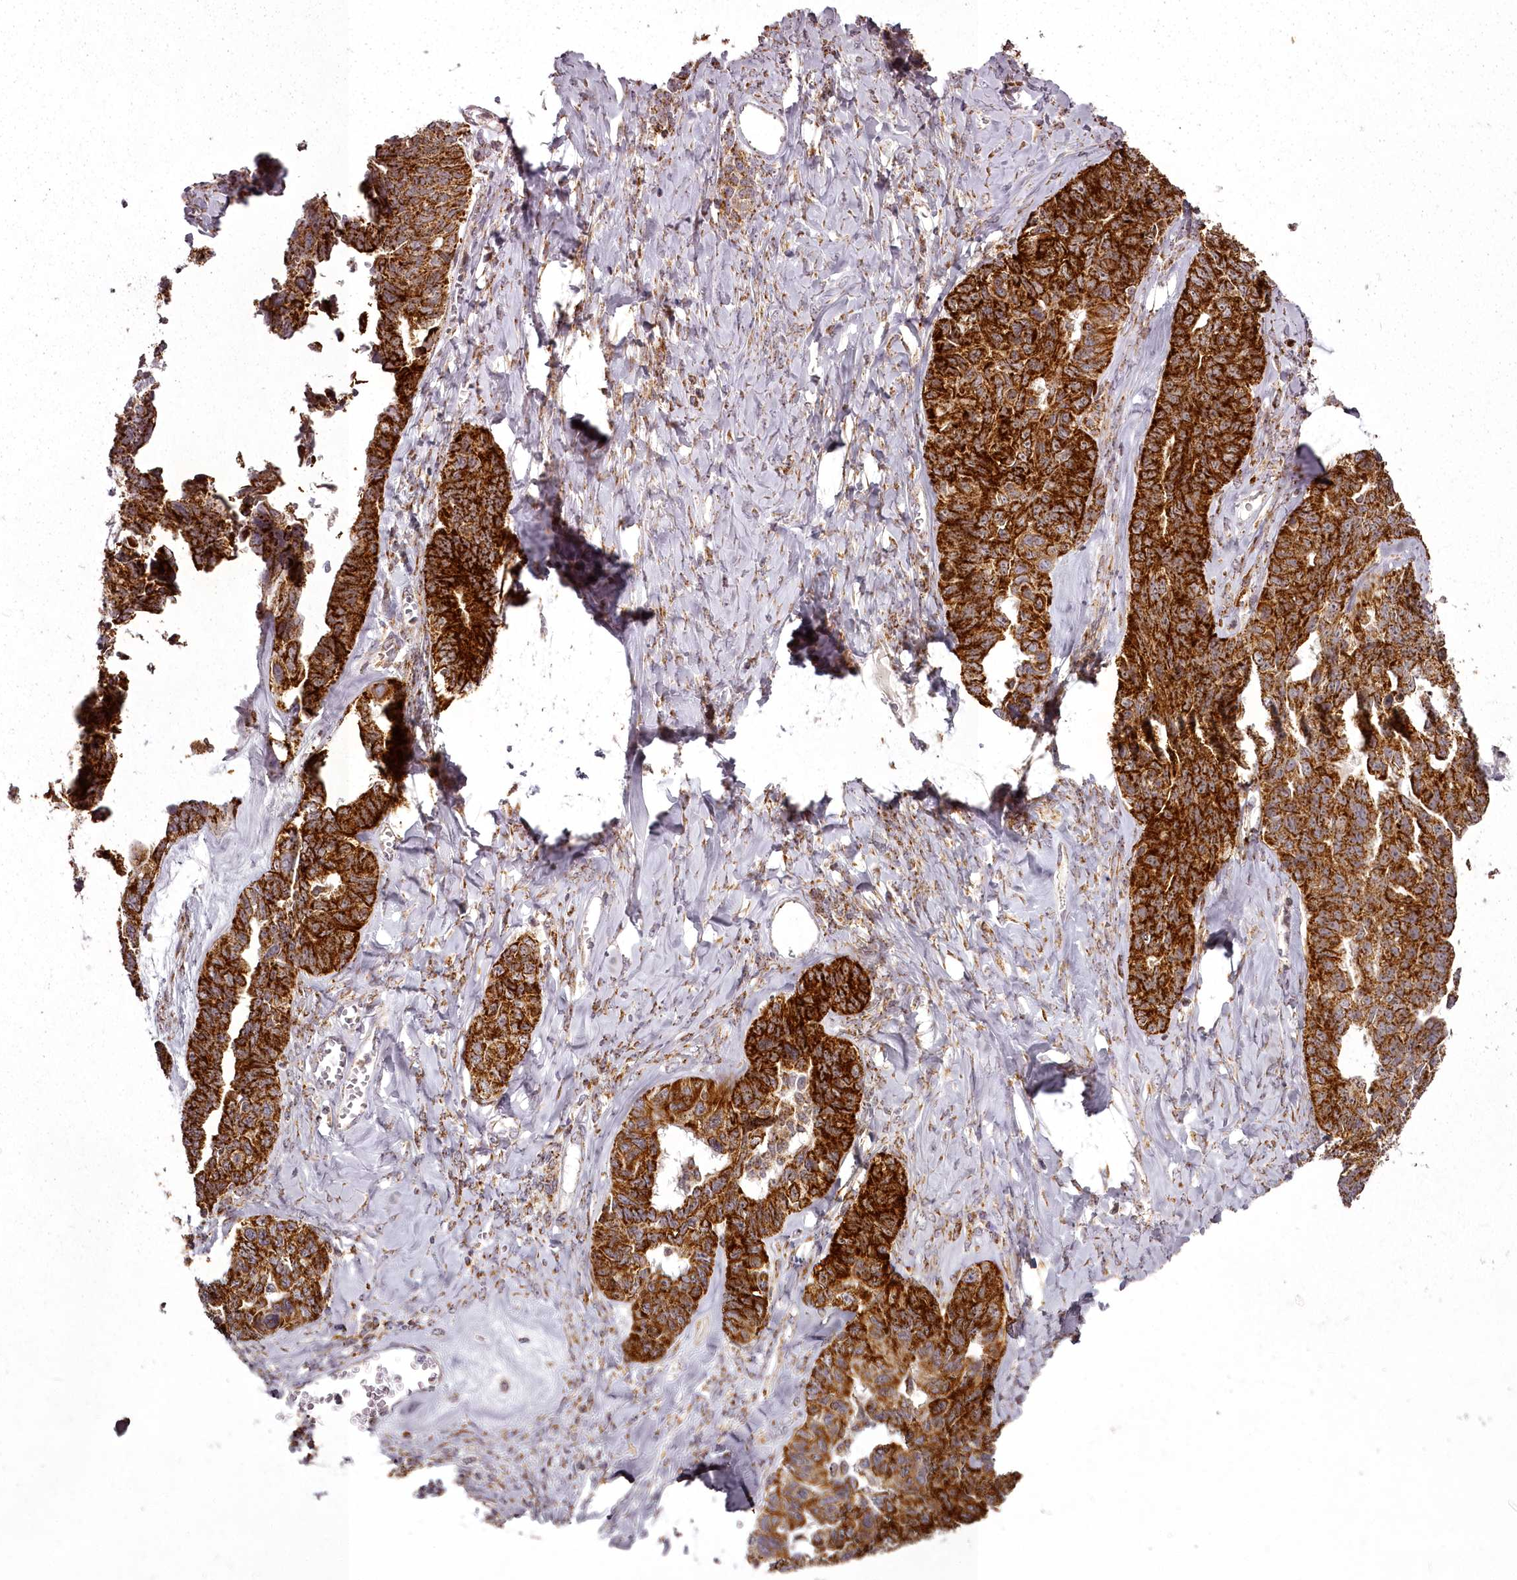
{"staining": {"intensity": "strong", "quantity": ">75%", "location": "cytoplasmic/membranous"}, "tissue": "ovarian cancer", "cell_type": "Tumor cells", "image_type": "cancer", "snomed": [{"axis": "morphology", "description": "Cystadenocarcinoma, serous, NOS"}, {"axis": "topography", "description": "Ovary"}], "caption": "There is high levels of strong cytoplasmic/membranous staining in tumor cells of ovarian cancer, as demonstrated by immunohistochemical staining (brown color).", "gene": "CHCHD2", "patient": {"sex": "female", "age": 79}}